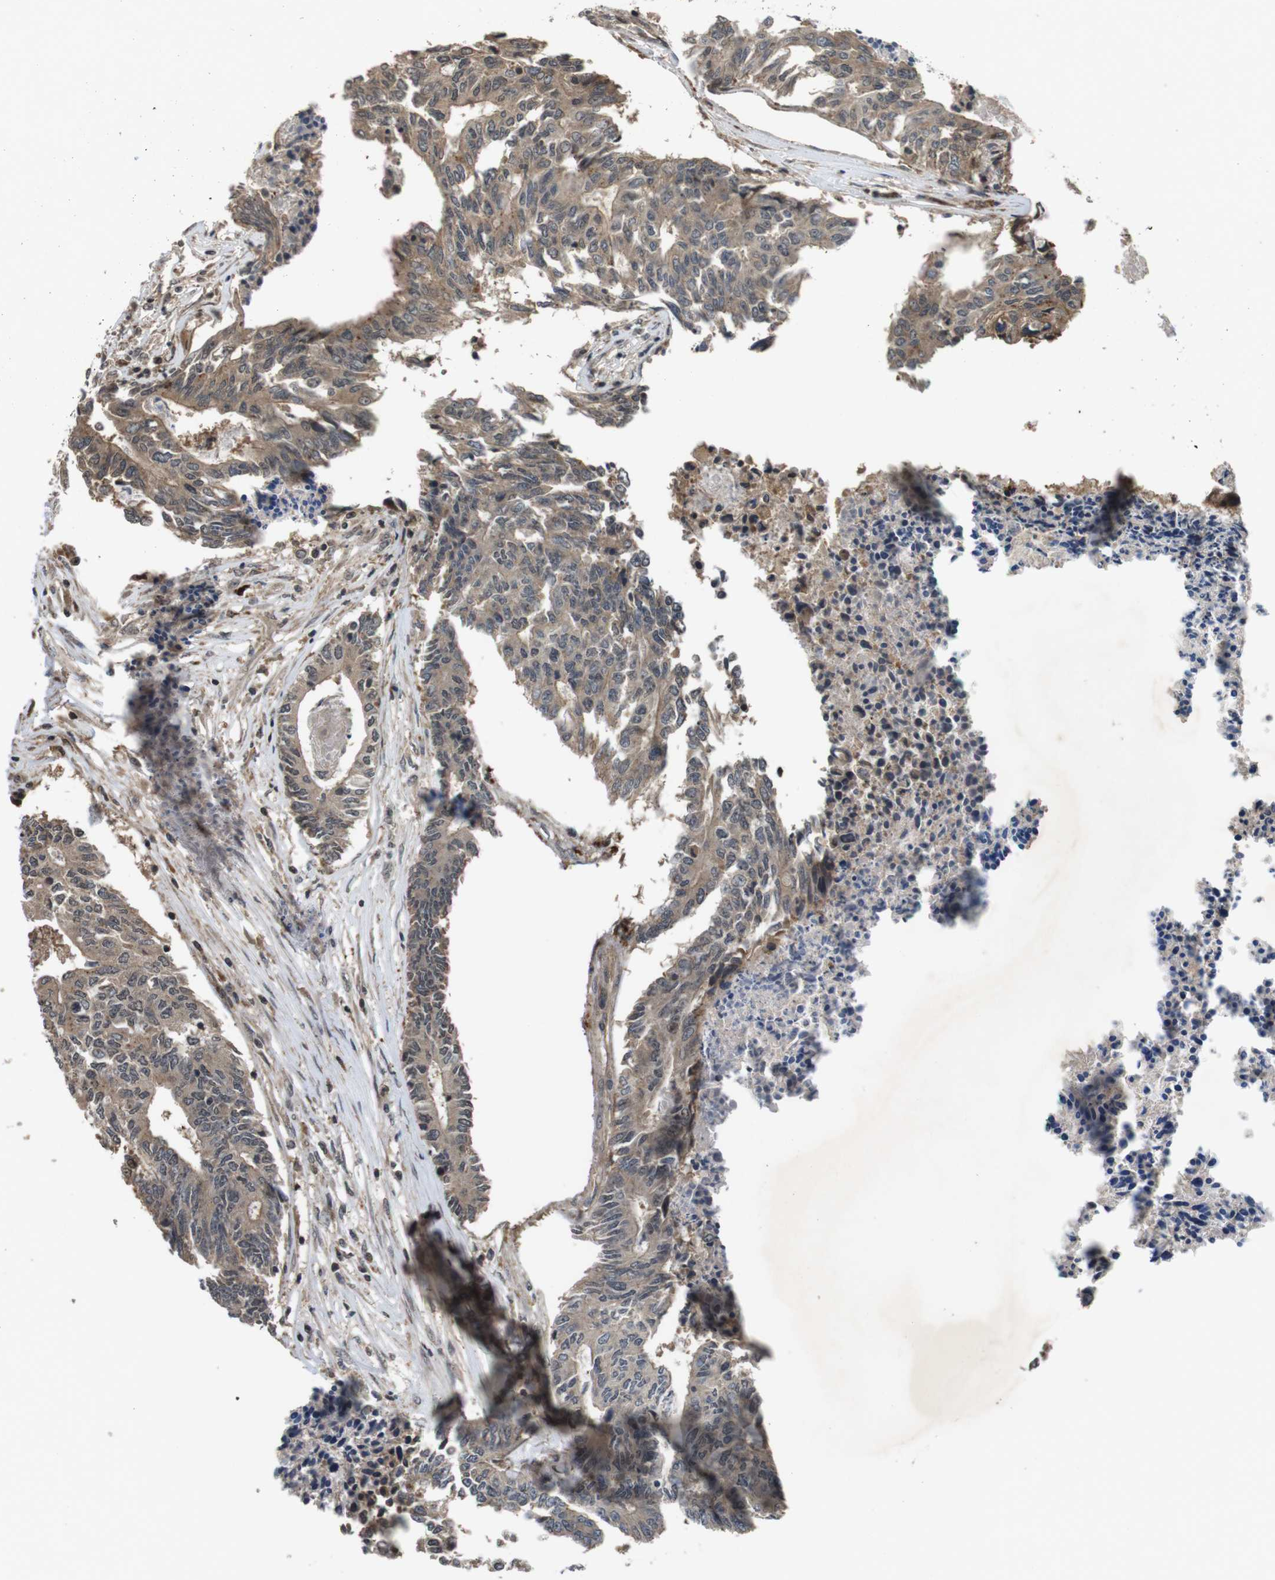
{"staining": {"intensity": "weak", "quantity": ">75%", "location": "cytoplasmic/membranous"}, "tissue": "colorectal cancer", "cell_type": "Tumor cells", "image_type": "cancer", "snomed": [{"axis": "morphology", "description": "Adenocarcinoma, NOS"}, {"axis": "topography", "description": "Rectum"}], "caption": "Weak cytoplasmic/membranous protein staining is seen in approximately >75% of tumor cells in adenocarcinoma (colorectal).", "gene": "FZD10", "patient": {"sex": "male", "age": 63}}